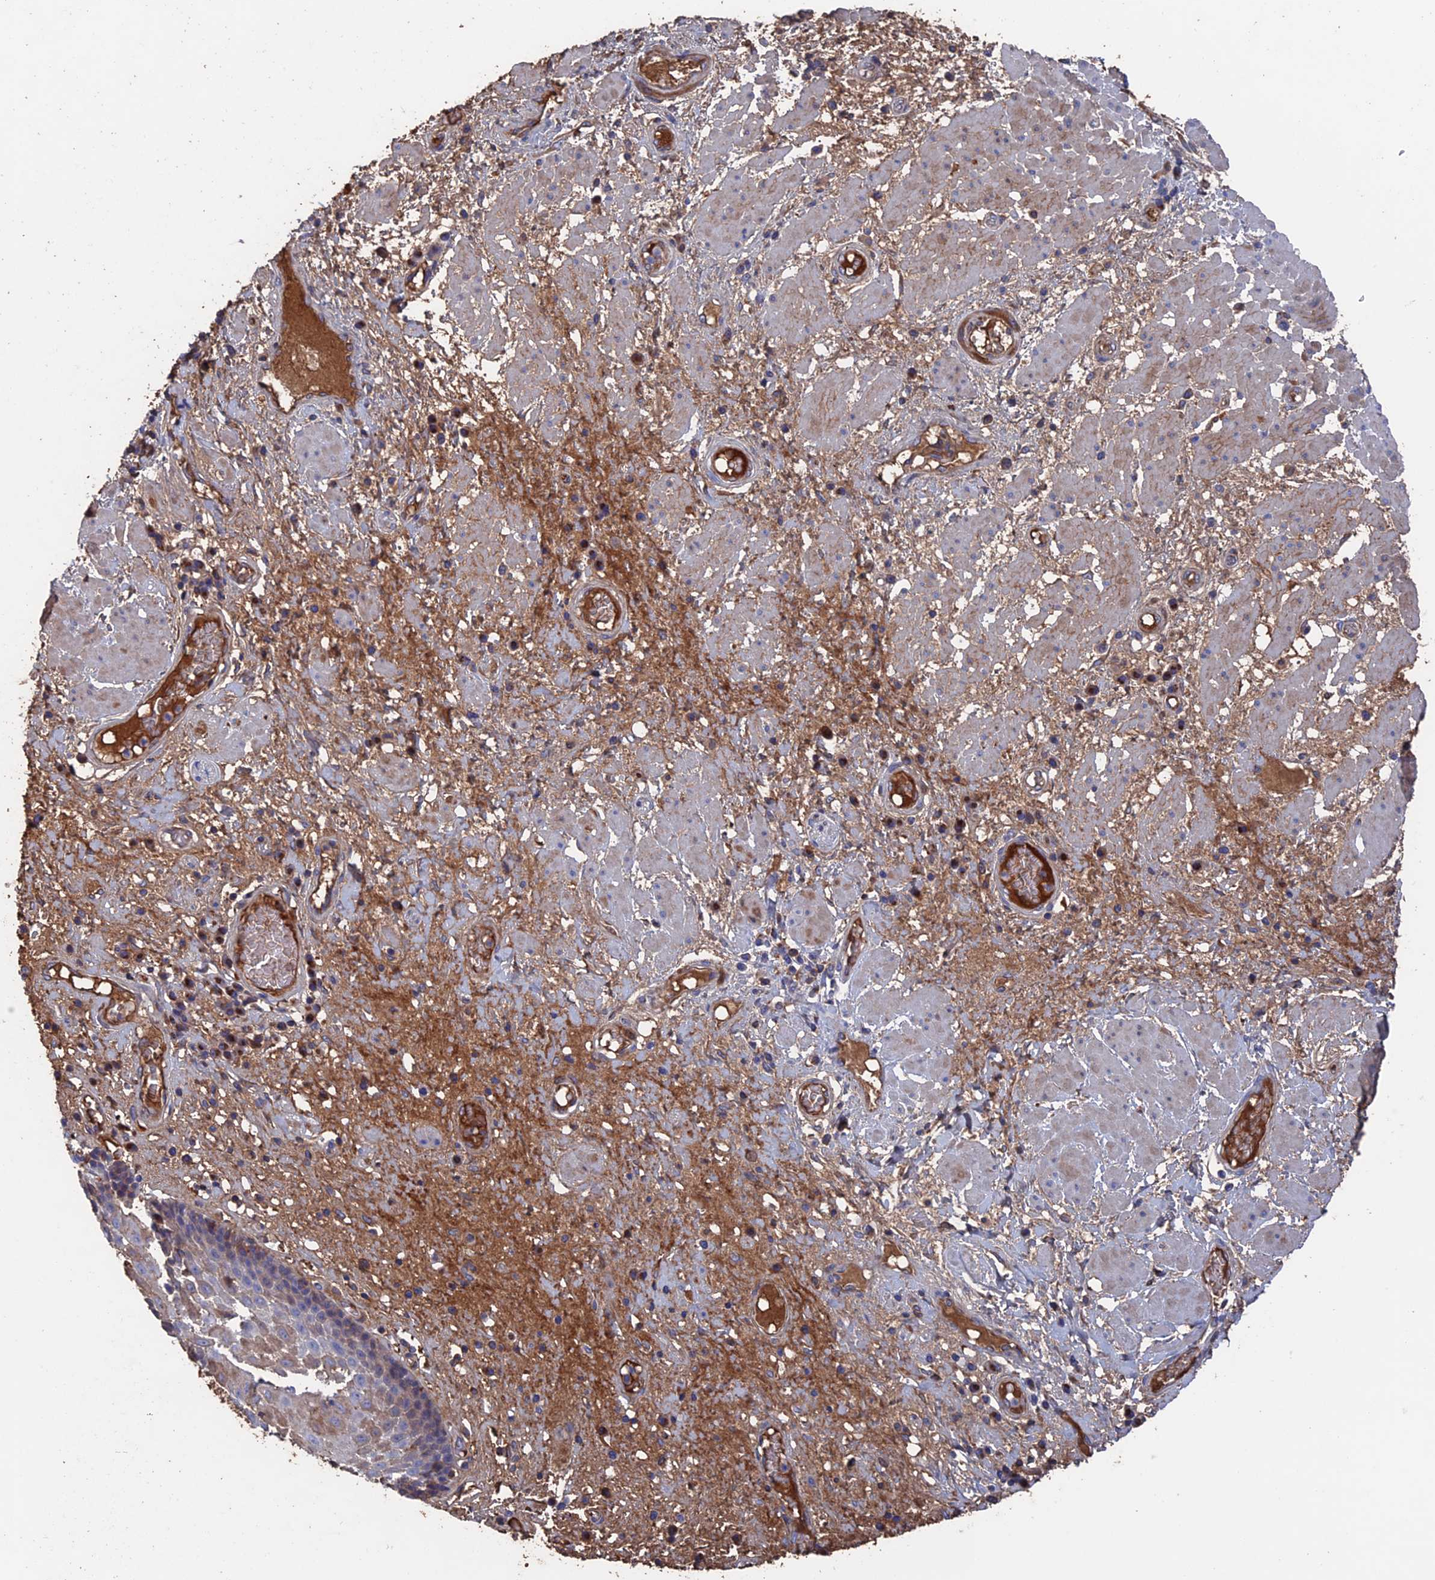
{"staining": {"intensity": "moderate", "quantity": "<25%", "location": "cytoplasmic/membranous"}, "tissue": "esophagus", "cell_type": "Squamous epithelial cells", "image_type": "normal", "snomed": [{"axis": "morphology", "description": "Normal tissue, NOS"}, {"axis": "morphology", "description": "Adenocarcinoma, NOS"}, {"axis": "topography", "description": "Esophagus"}], "caption": "Brown immunohistochemical staining in benign human esophagus shows moderate cytoplasmic/membranous expression in approximately <25% of squamous epithelial cells.", "gene": "HPF1", "patient": {"sex": "male", "age": 62}}